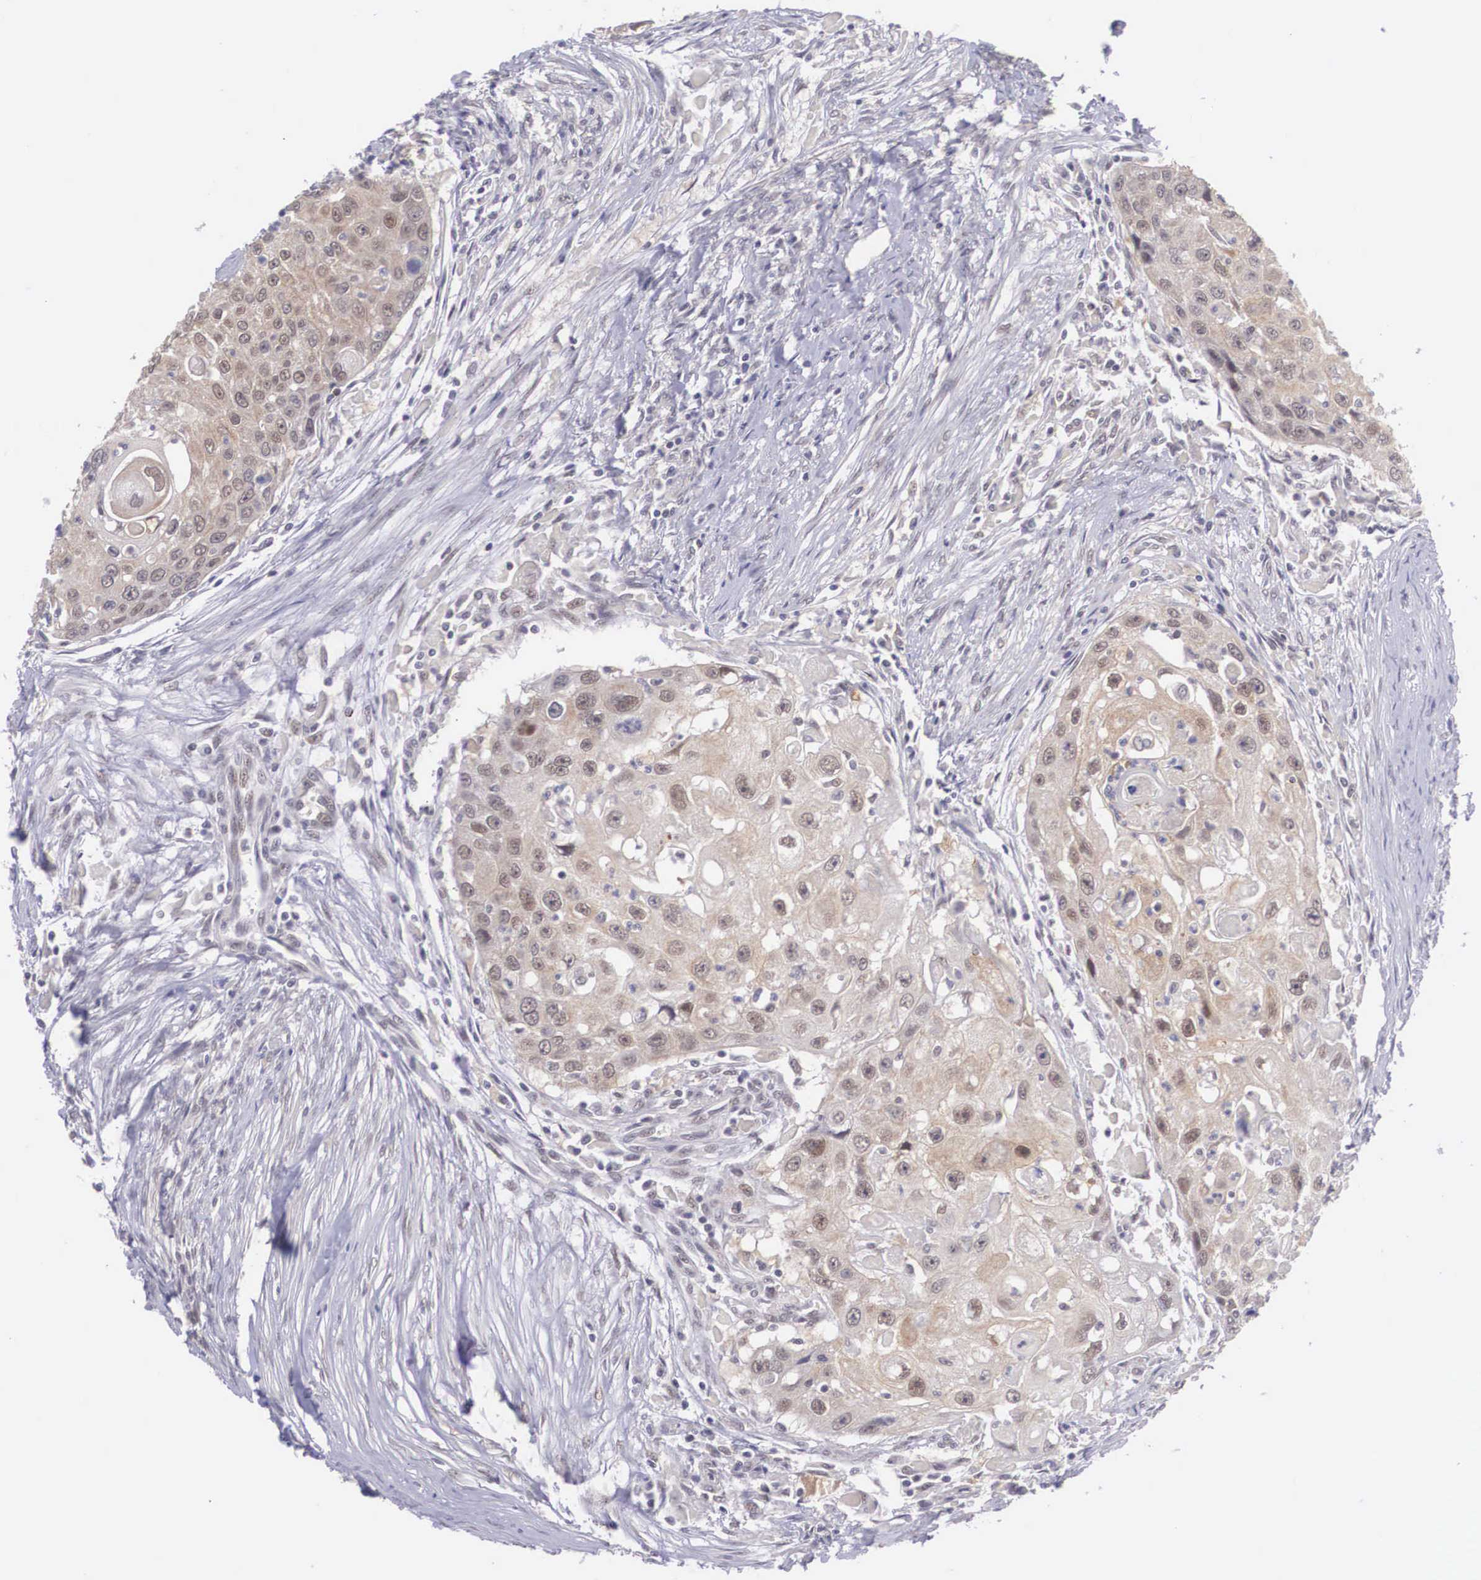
{"staining": {"intensity": "moderate", "quantity": ">75%", "location": "cytoplasmic/membranous,nuclear"}, "tissue": "head and neck cancer", "cell_type": "Tumor cells", "image_type": "cancer", "snomed": [{"axis": "morphology", "description": "Squamous cell carcinoma, NOS"}, {"axis": "topography", "description": "Head-Neck"}], "caption": "There is medium levels of moderate cytoplasmic/membranous and nuclear staining in tumor cells of head and neck cancer, as demonstrated by immunohistochemical staining (brown color).", "gene": "NINL", "patient": {"sex": "male", "age": 64}}